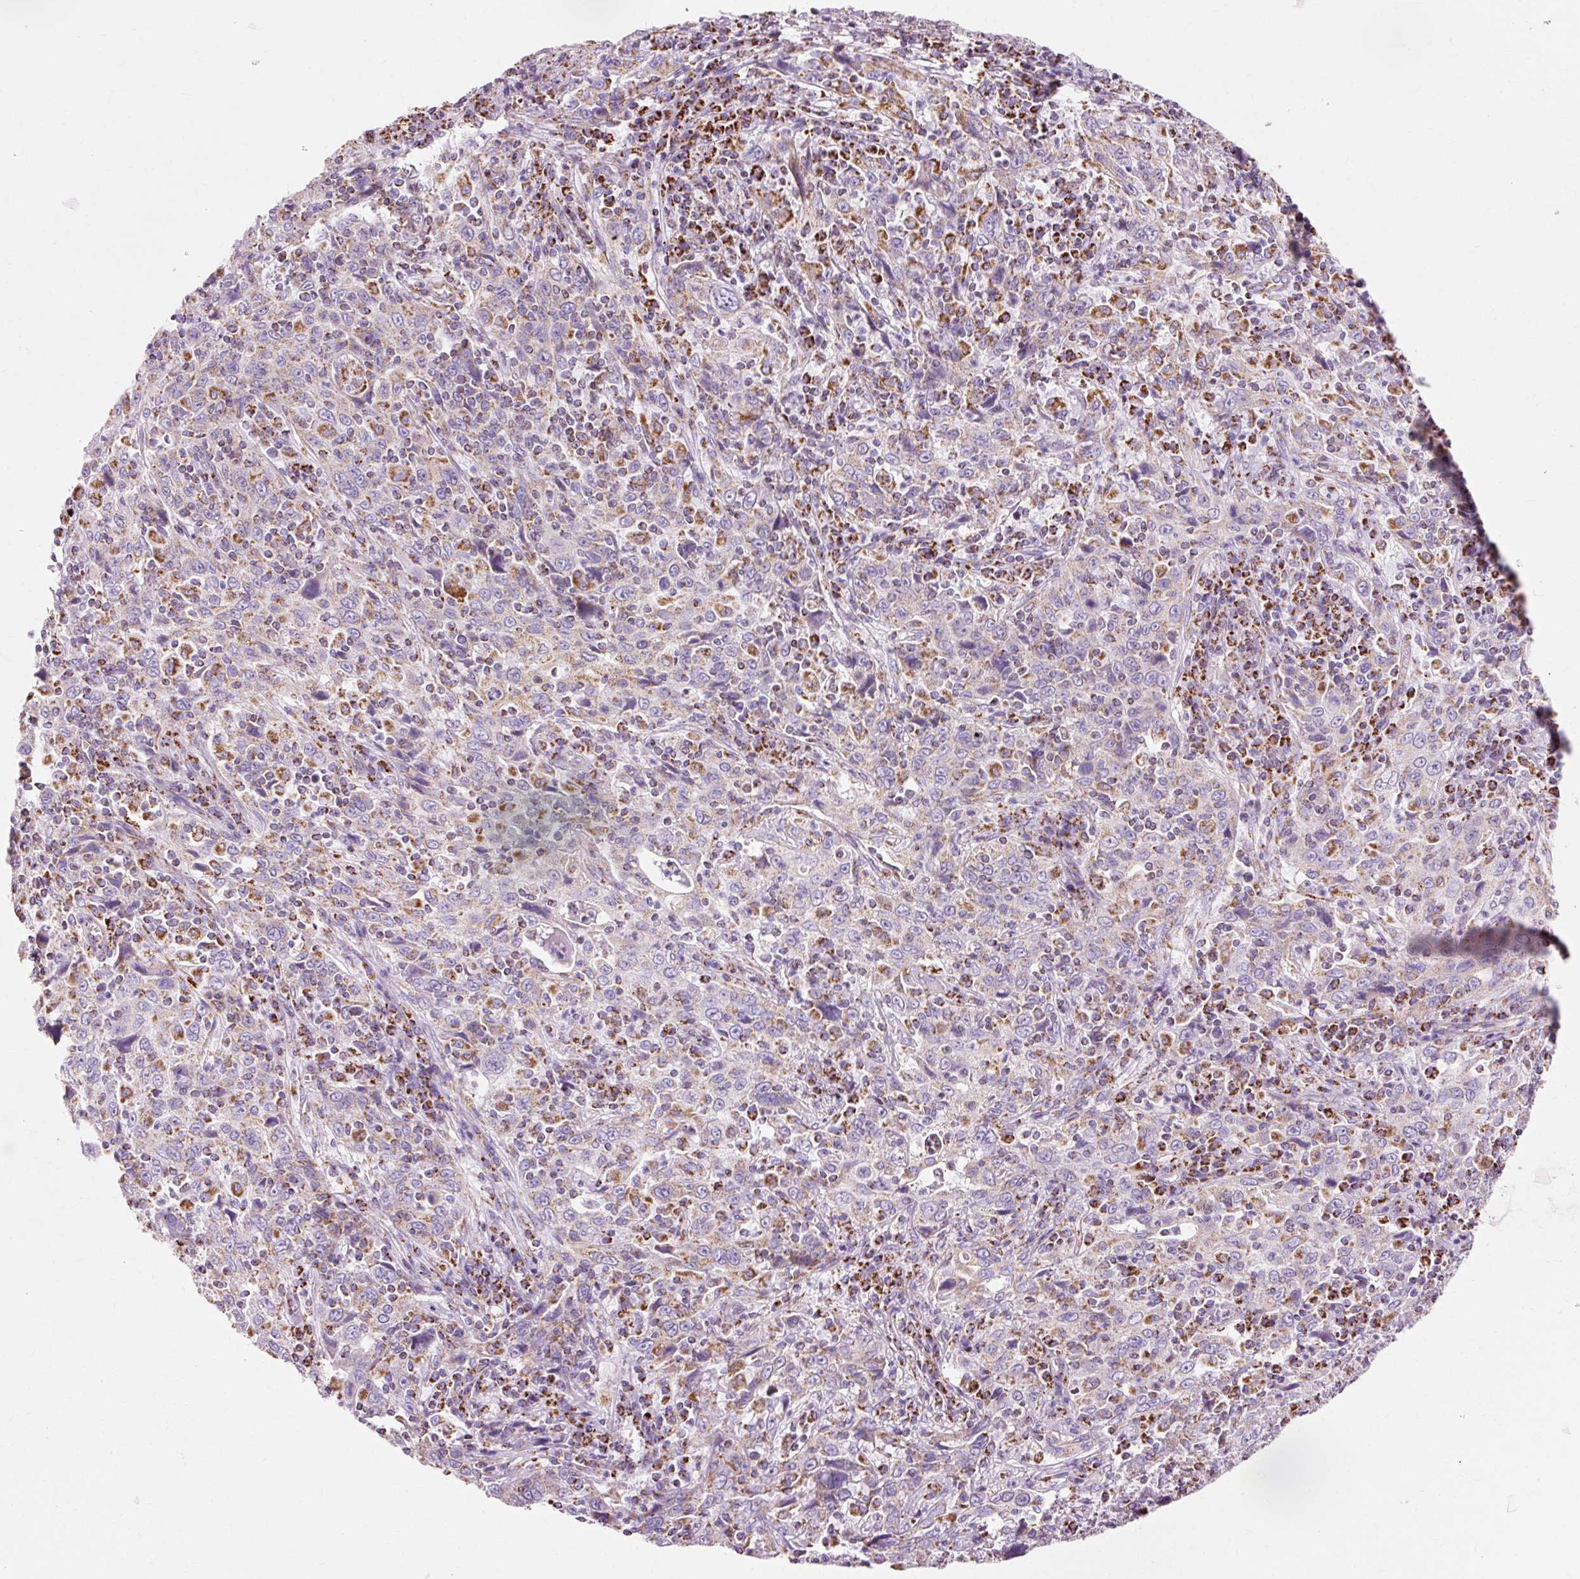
{"staining": {"intensity": "weak", "quantity": "25%-75%", "location": "cytoplasmic/membranous"}, "tissue": "cervical cancer", "cell_type": "Tumor cells", "image_type": "cancer", "snomed": [{"axis": "morphology", "description": "Squamous cell carcinoma, NOS"}, {"axis": "topography", "description": "Cervix"}], "caption": "Weak cytoplasmic/membranous staining for a protein is identified in about 25%-75% of tumor cells of cervical squamous cell carcinoma using immunohistochemistry.", "gene": "ATP5PO", "patient": {"sex": "female", "age": 46}}